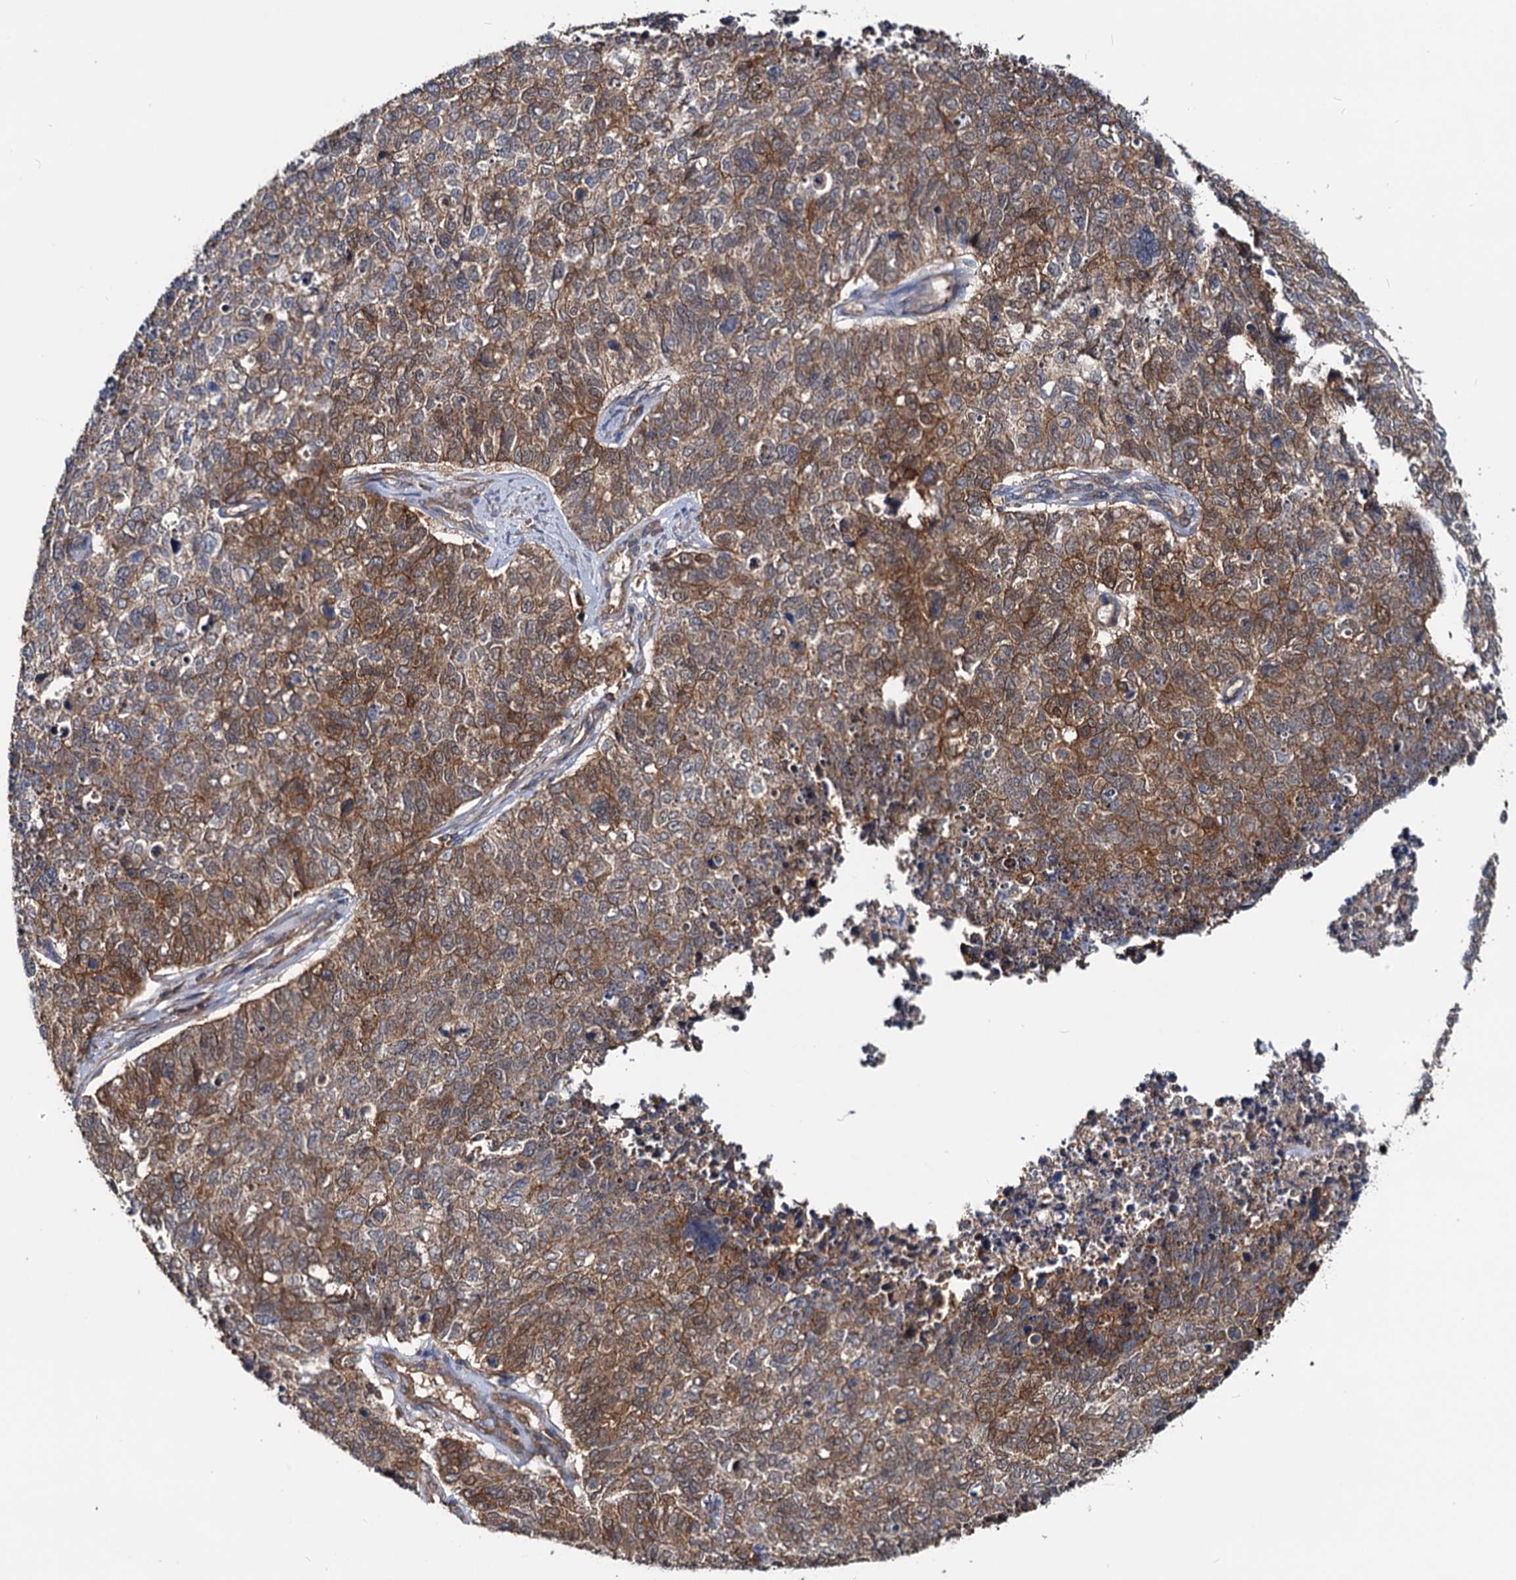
{"staining": {"intensity": "moderate", "quantity": ">75%", "location": "cytoplasmic/membranous"}, "tissue": "cervical cancer", "cell_type": "Tumor cells", "image_type": "cancer", "snomed": [{"axis": "morphology", "description": "Squamous cell carcinoma, NOS"}, {"axis": "topography", "description": "Cervix"}], "caption": "Immunohistochemistry image of neoplastic tissue: human cervical cancer (squamous cell carcinoma) stained using IHC shows medium levels of moderate protein expression localized specifically in the cytoplasmic/membranous of tumor cells, appearing as a cytoplasmic/membranous brown color.", "gene": "IDI1", "patient": {"sex": "female", "age": 63}}